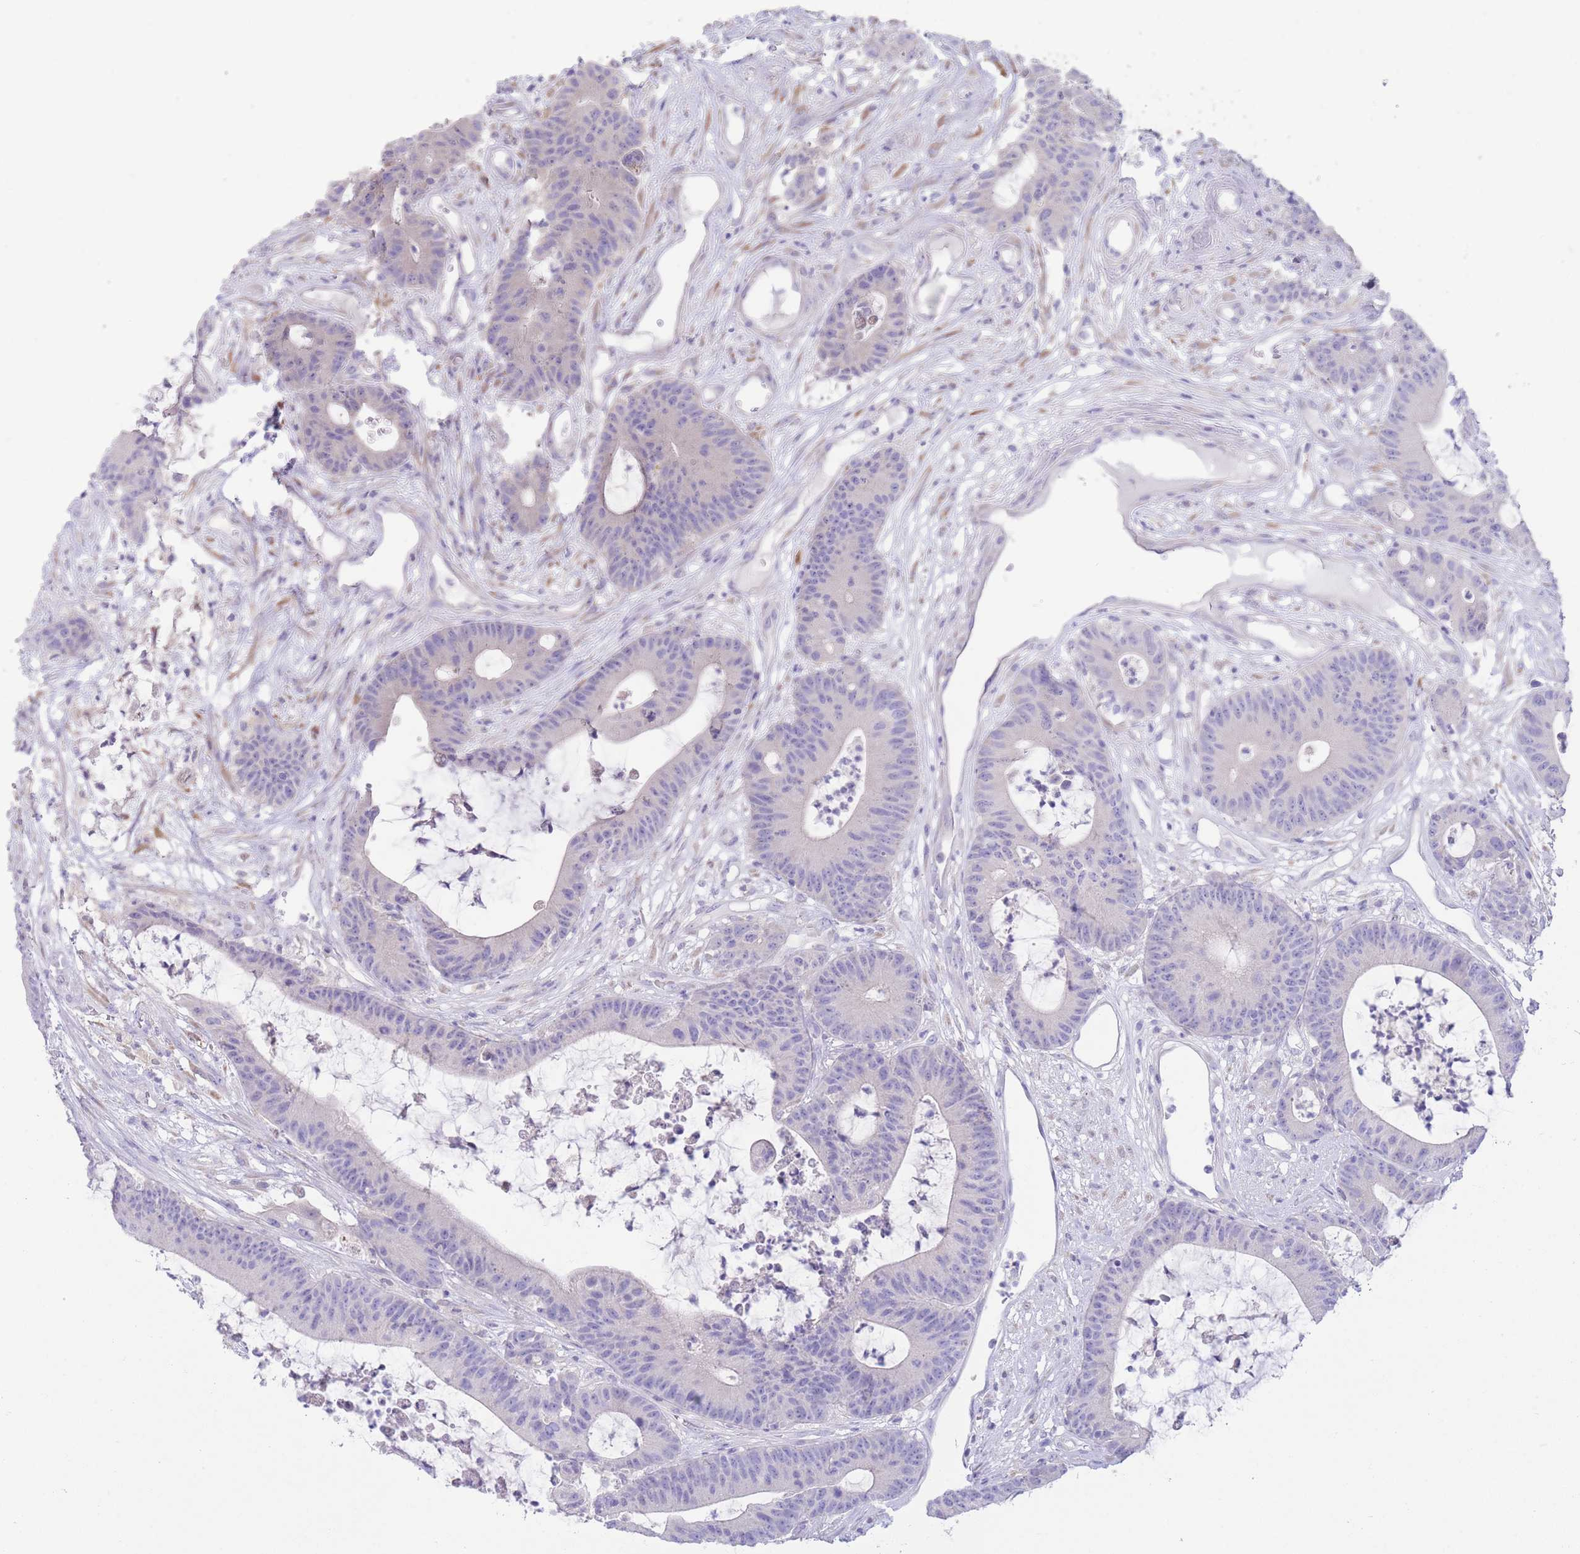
{"staining": {"intensity": "negative", "quantity": "none", "location": "none"}, "tissue": "colorectal cancer", "cell_type": "Tumor cells", "image_type": "cancer", "snomed": [{"axis": "morphology", "description": "Adenocarcinoma, NOS"}, {"axis": "topography", "description": "Colon"}], "caption": "The photomicrograph exhibits no significant positivity in tumor cells of adenocarcinoma (colorectal). (DAB (3,3'-diaminobenzidine) immunohistochemistry with hematoxylin counter stain).", "gene": "FAH", "patient": {"sex": "female", "age": 84}}